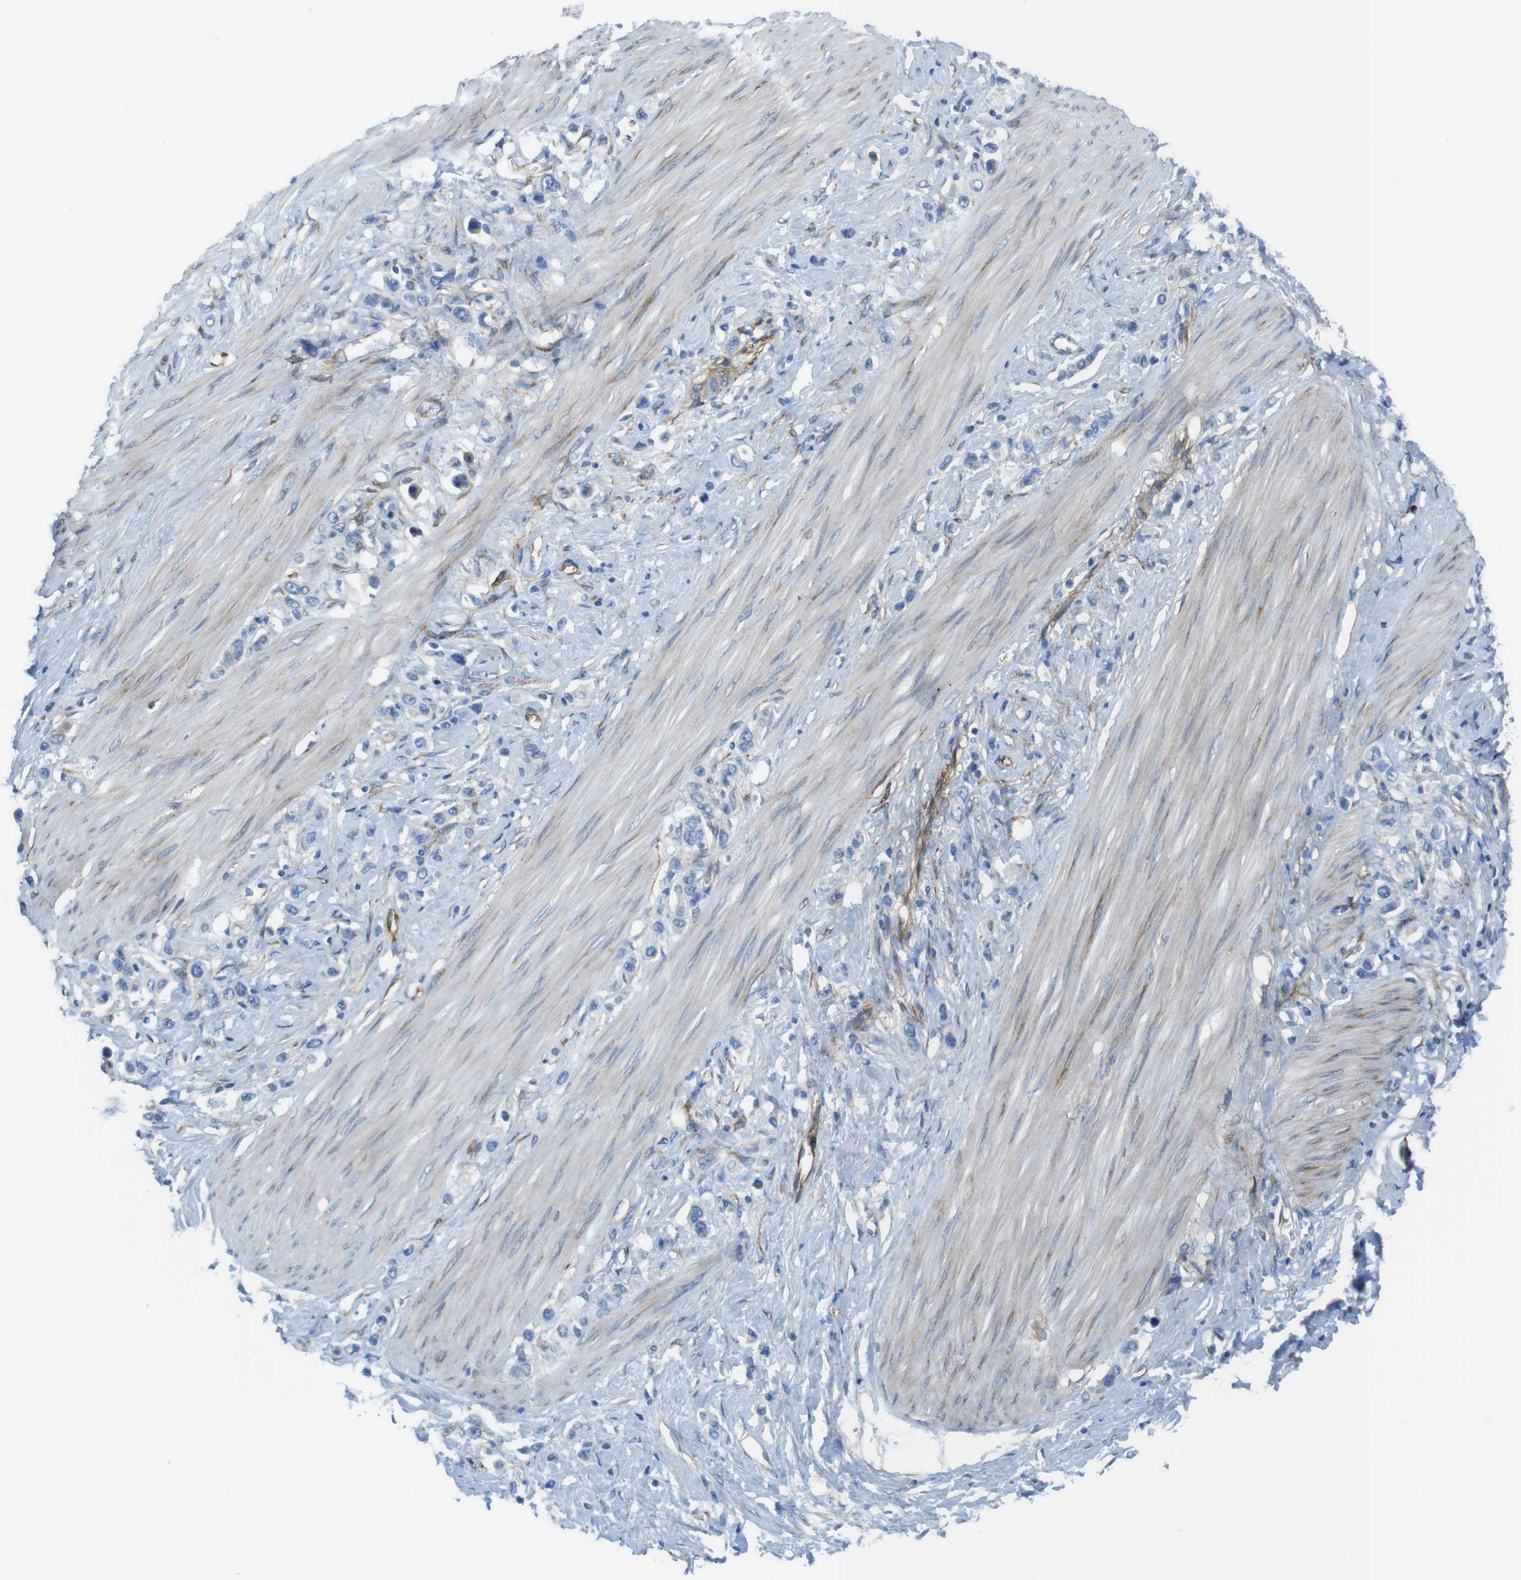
{"staining": {"intensity": "negative", "quantity": "none", "location": "none"}, "tissue": "stomach cancer", "cell_type": "Tumor cells", "image_type": "cancer", "snomed": [{"axis": "morphology", "description": "Adenocarcinoma, NOS"}, {"axis": "topography", "description": "Stomach"}], "caption": "The image displays no staining of tumor cells in stomach cancer (adenocarcinoma).", "gene": "EMP2", "patient": {"sex": "female", "age": 65}}